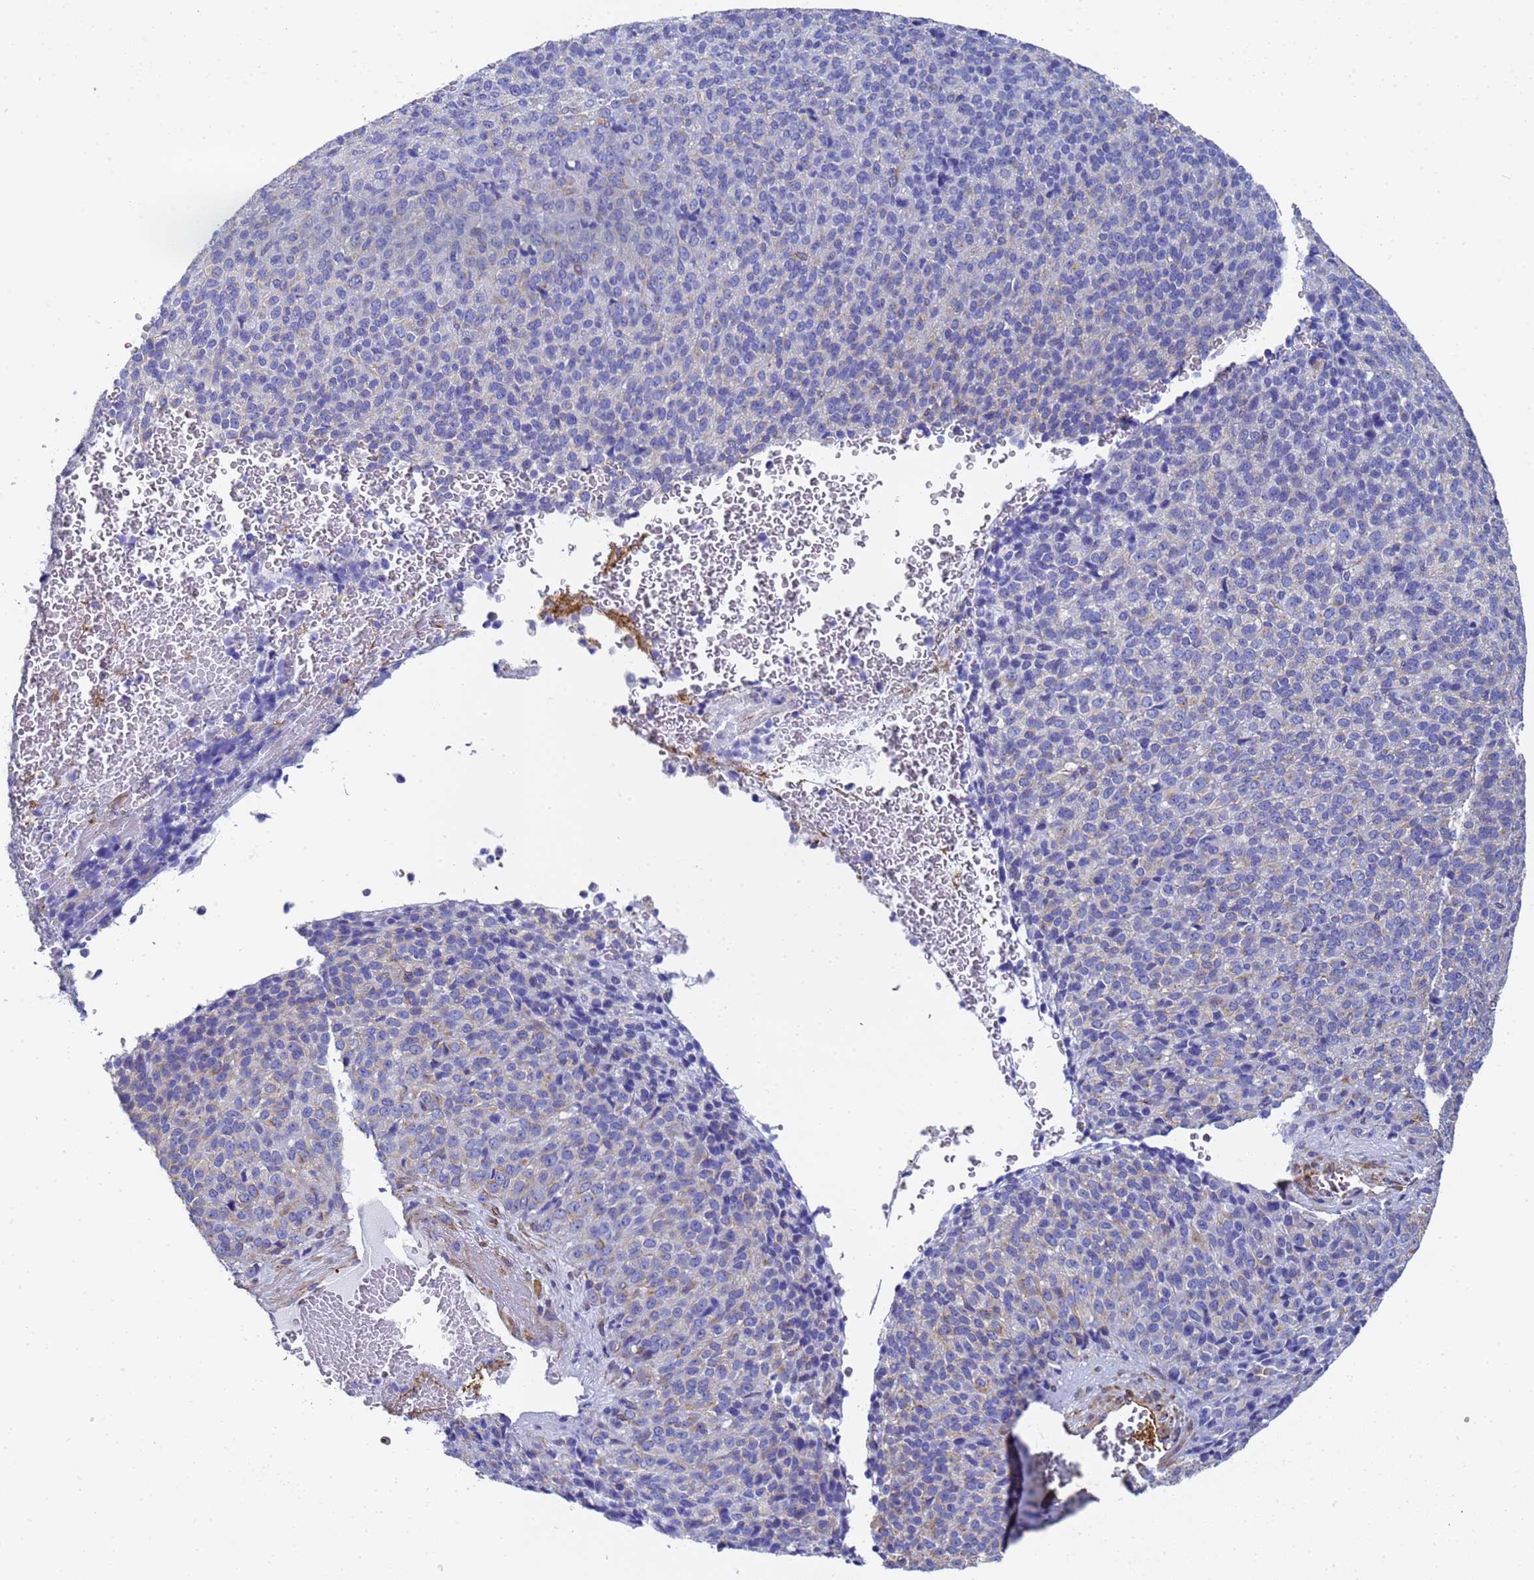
{"staining": {"intensity": "negative", "quantity": "none", "location": "none"}, "tissue": "melanoma", "cell_type": "Tumor cells", "image_type": "cancer", "snomed": [{"axis": "morphology", "description": "Malignant melanoma, Metastatic site"}, {"axis": "topography", "description": "Brain"}], "caption": "Human melanoma stained for a protein using immunohistochemistry displays no expression in tumor cells.", "gene": "TUBB1", "patient": {"sex": "female", "age": 56}}